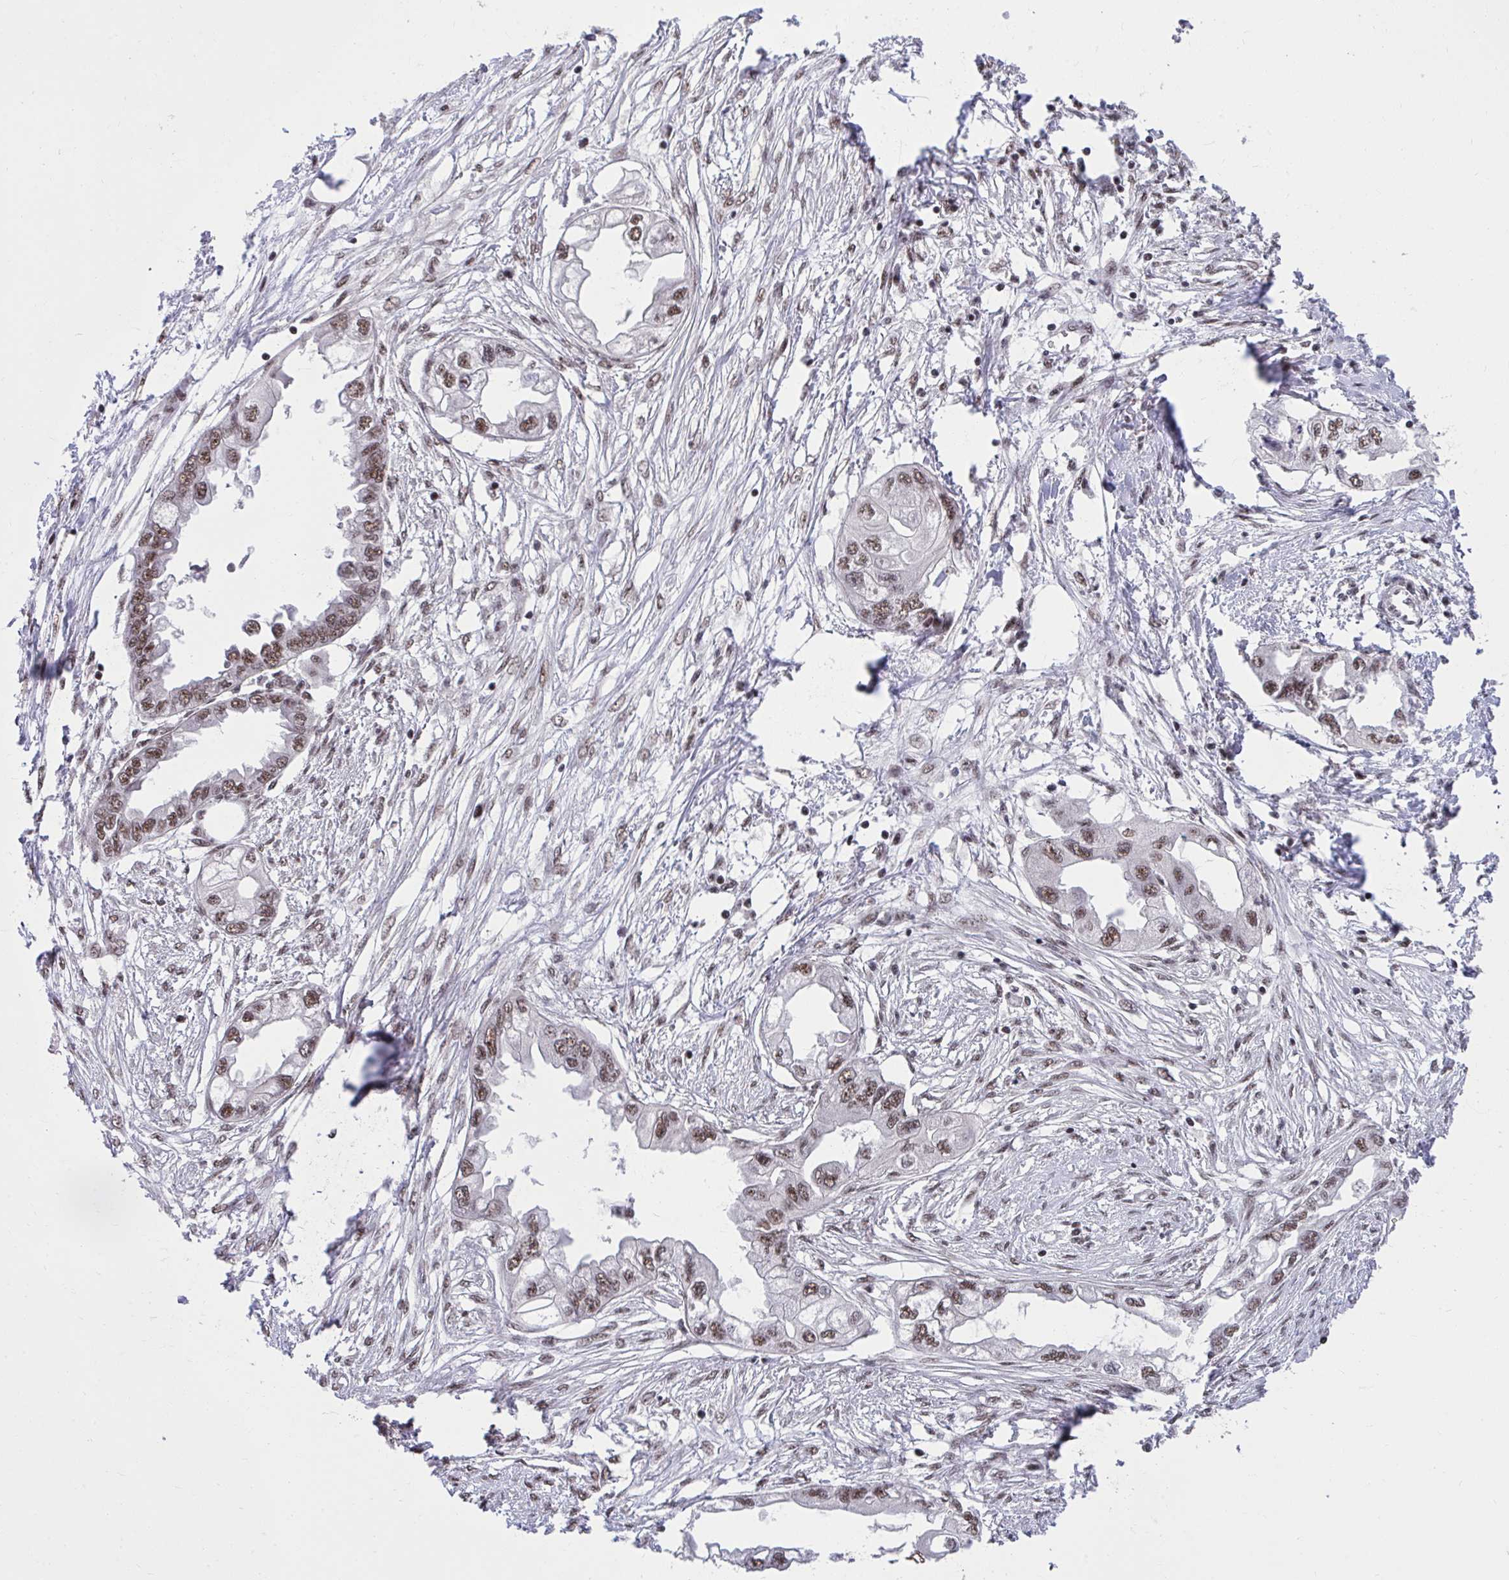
{"staining": {"intensity": "moderate", "quantity": ">75%", "location": "nuclear"}, "tissue": "endometrial cancer", "cell_type": "Tumor cells", "image_type": "cancer", "snomed": [{"axis": "morphology", "description": "Adenocarcinoma, NOS"}, {"axis": "morphology", "description": "Adenocarcinoma, metastatic, NOS"}, {"axis": "topography", "description": "Adipose tissue"}, {"axis": "topography", "description": "Endometrium"}], "caption": "Immunohistochemical staining of human endometrial adenocarcinoma exhibits moderate nuclear protein positivity in about >75% of tumor cells.", "gene": "SYNE4", "patient": {"sex": "female", "age": 67}}